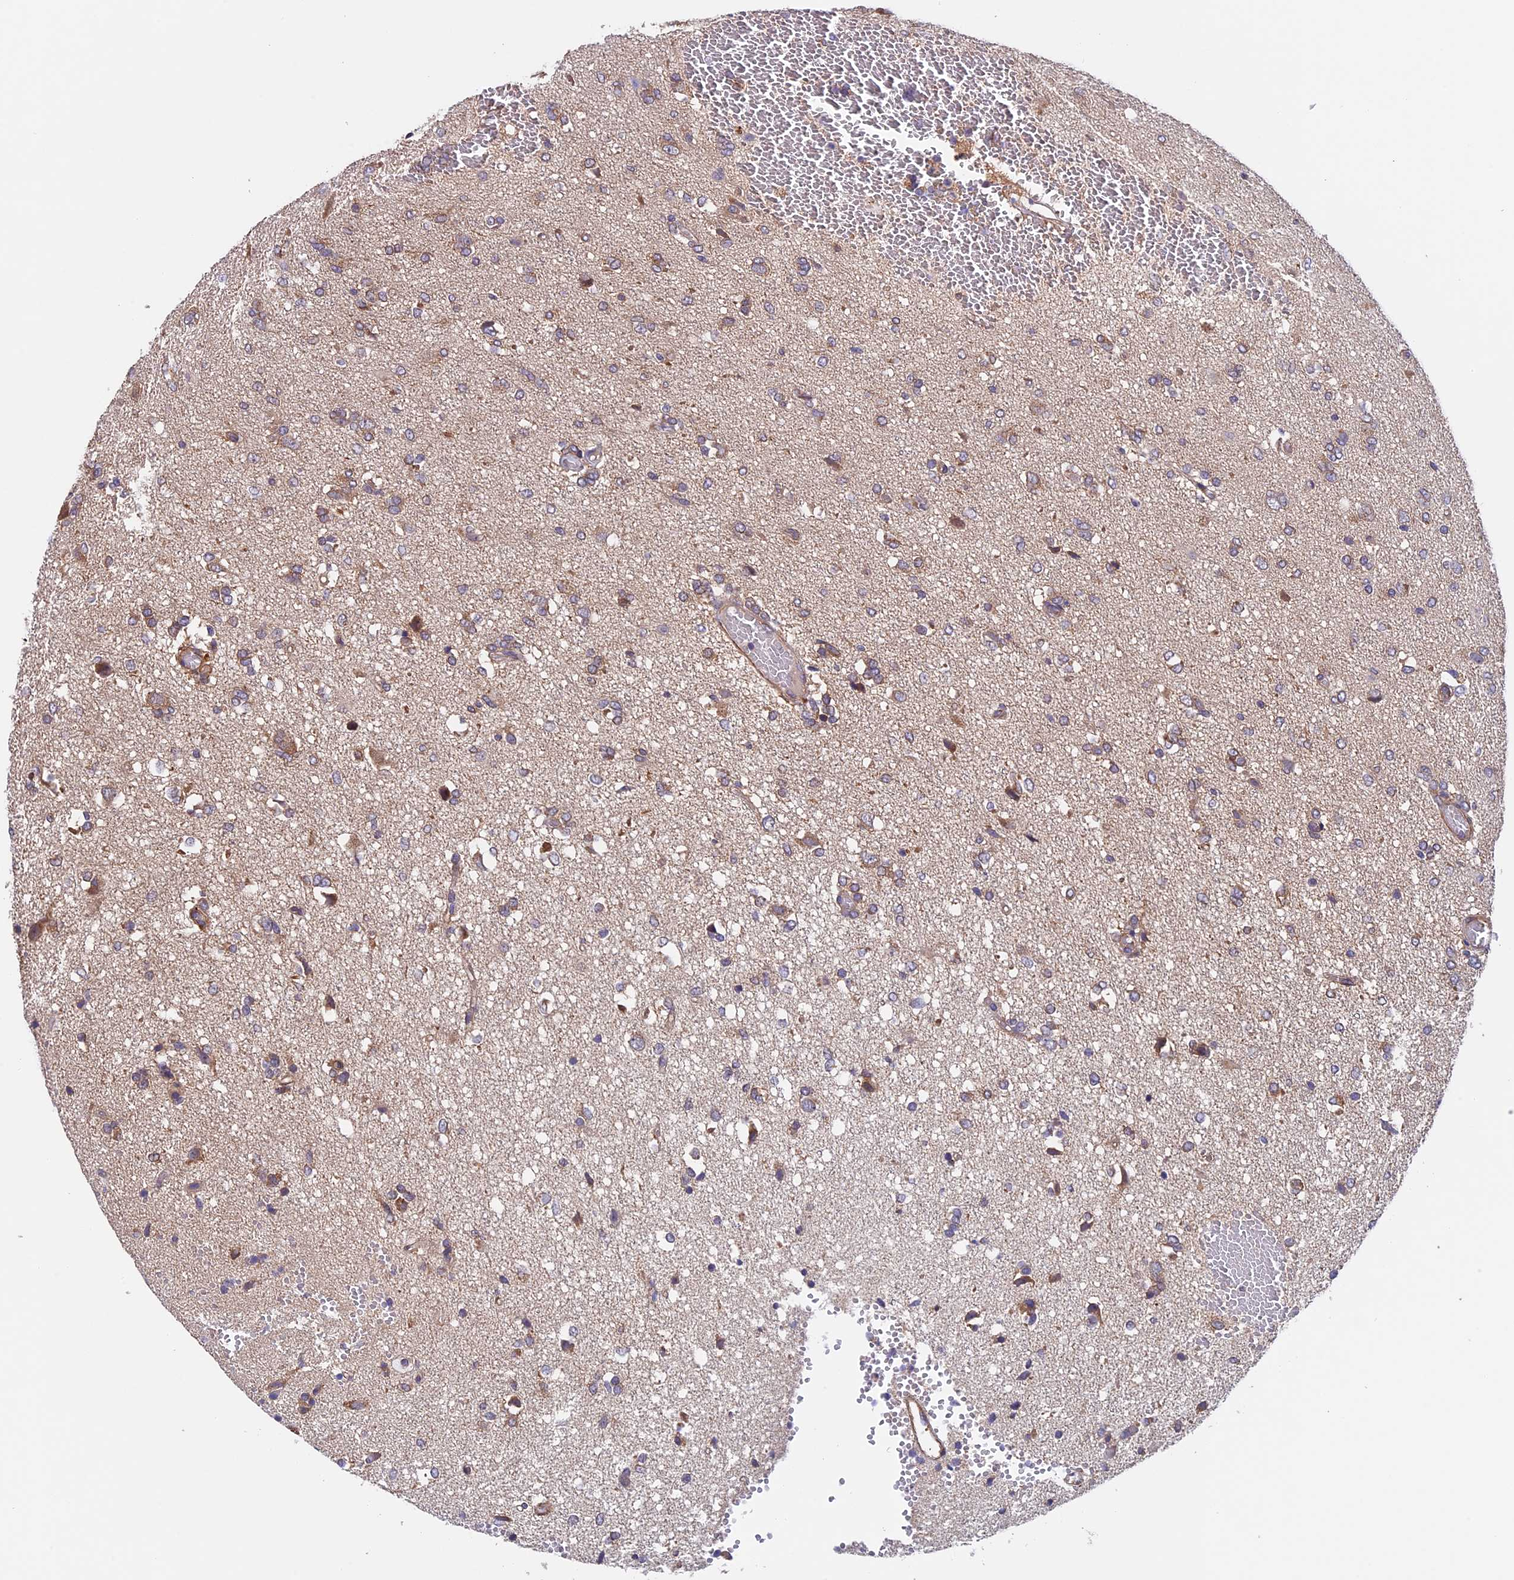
{"staining": {"intensity": "moderate", "quantity": "25%-75%", "location": "cytoplasmic/membranous"}, "tissue": "glioma", "cell_type": "Tumor cells", "image_type": "cancer", "snomed": [{"axis": "morphology", "description": "Glioma, malignant, High grade"}, {"axis": "topography", "description": "Brain"}], "caption": "Protein staining of glioma tissue displays moderate cytoplasmic/membranous staining in about 25%-75% of tumor cells.", "gene": "SLC9A5", "patient": {"sex": "female", "age": 59}}